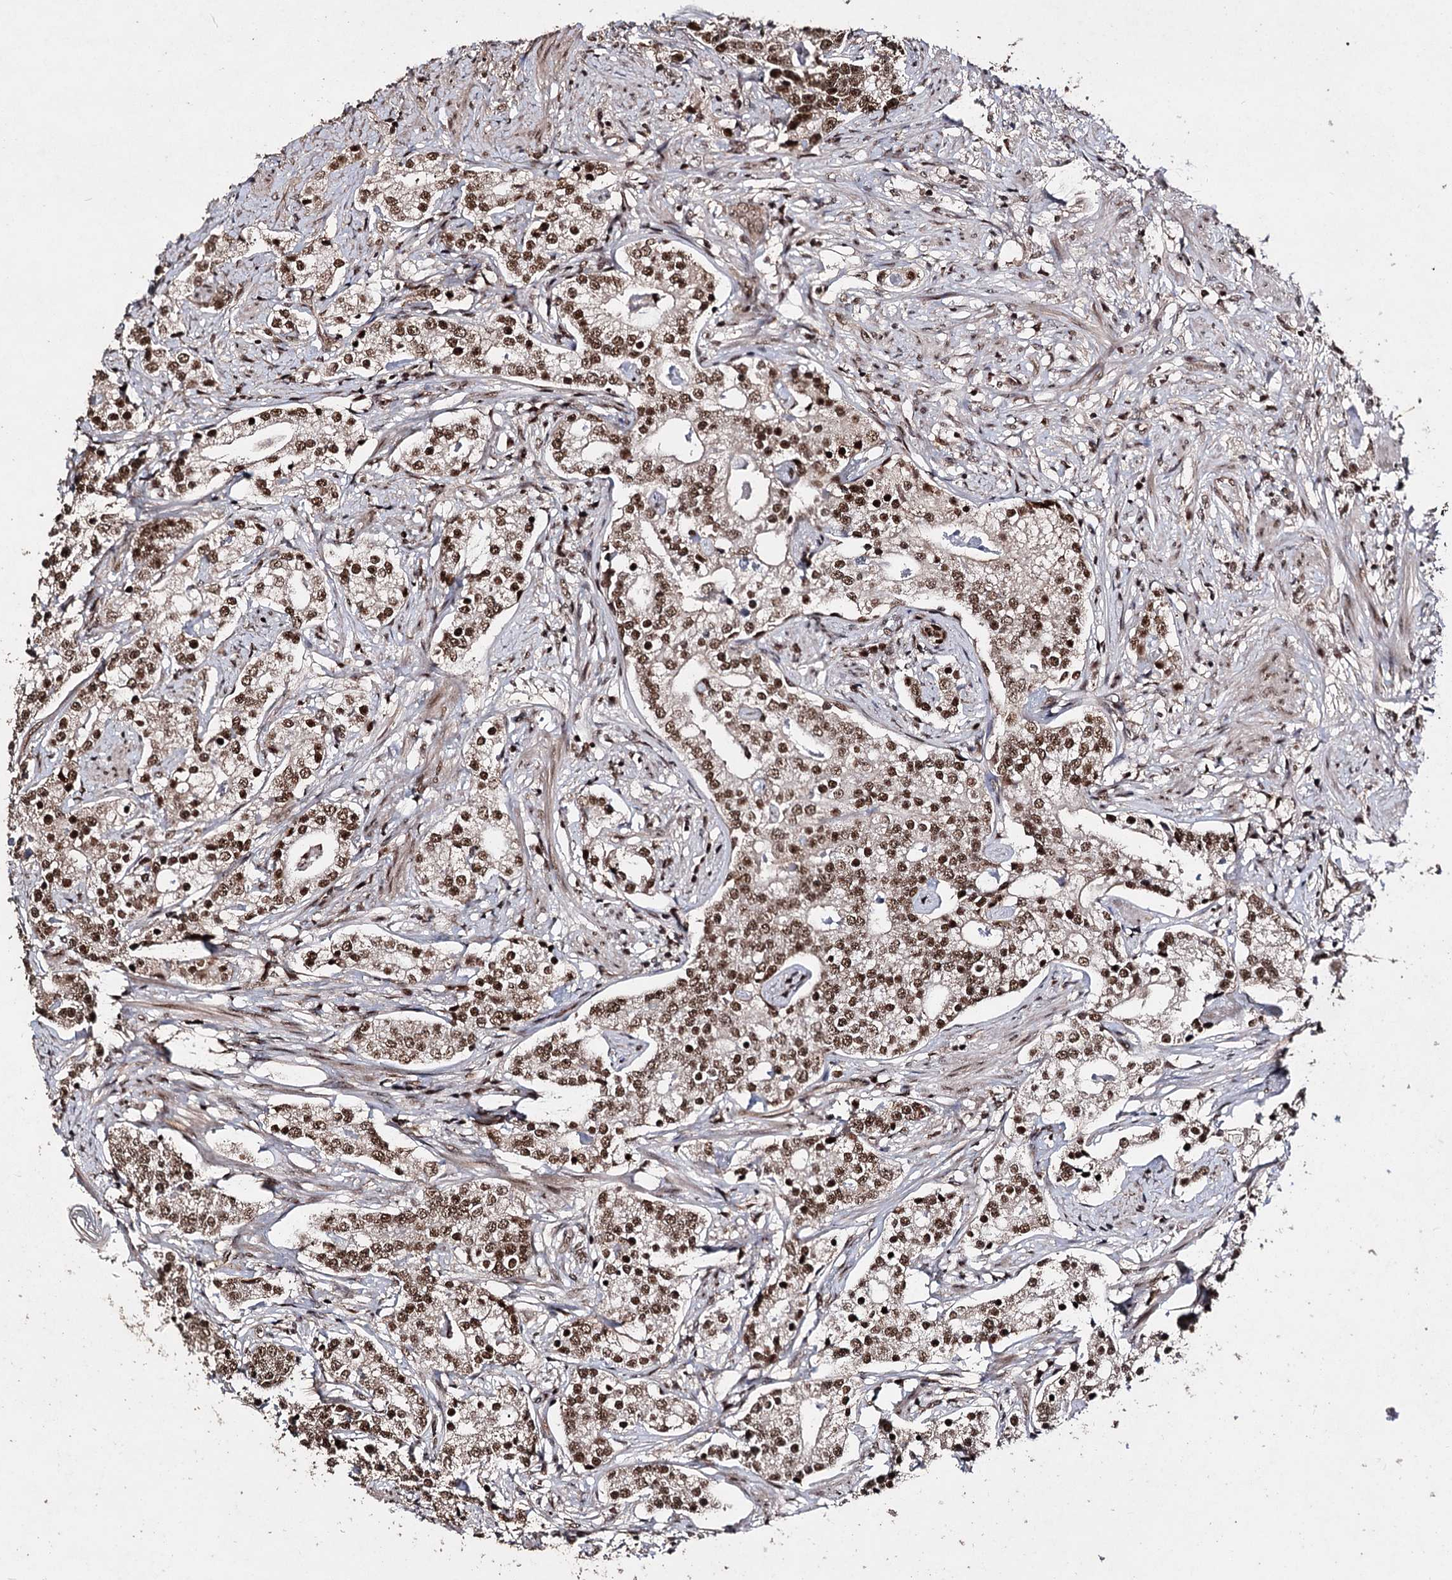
{"staining": {"intensity": "moderate", "quantity": ">75%", "location": "nuclear"}, "tissue": "prostate cancer", "cell_type": "Tumor cells", "image_type": "cancer", "snomed": [{"axis": "morphology", "description": "Adenocarcinoma, High grade"}, {"axis": "topography", "description": "Prostate"}], "caption": "Immunohistochemistry photomicrograph of neoplastic tissue: prostate cancer (adenocarcinoma (high-grade)) stained using immunohistochemistry (IHC) displays medium levels of moderate protein expression localized specifically in the nuclear of tumor cells, appearing as a nuclear brown color.", "gene": "U2SURP", "patient": {"sex": "male", "age": 69}}